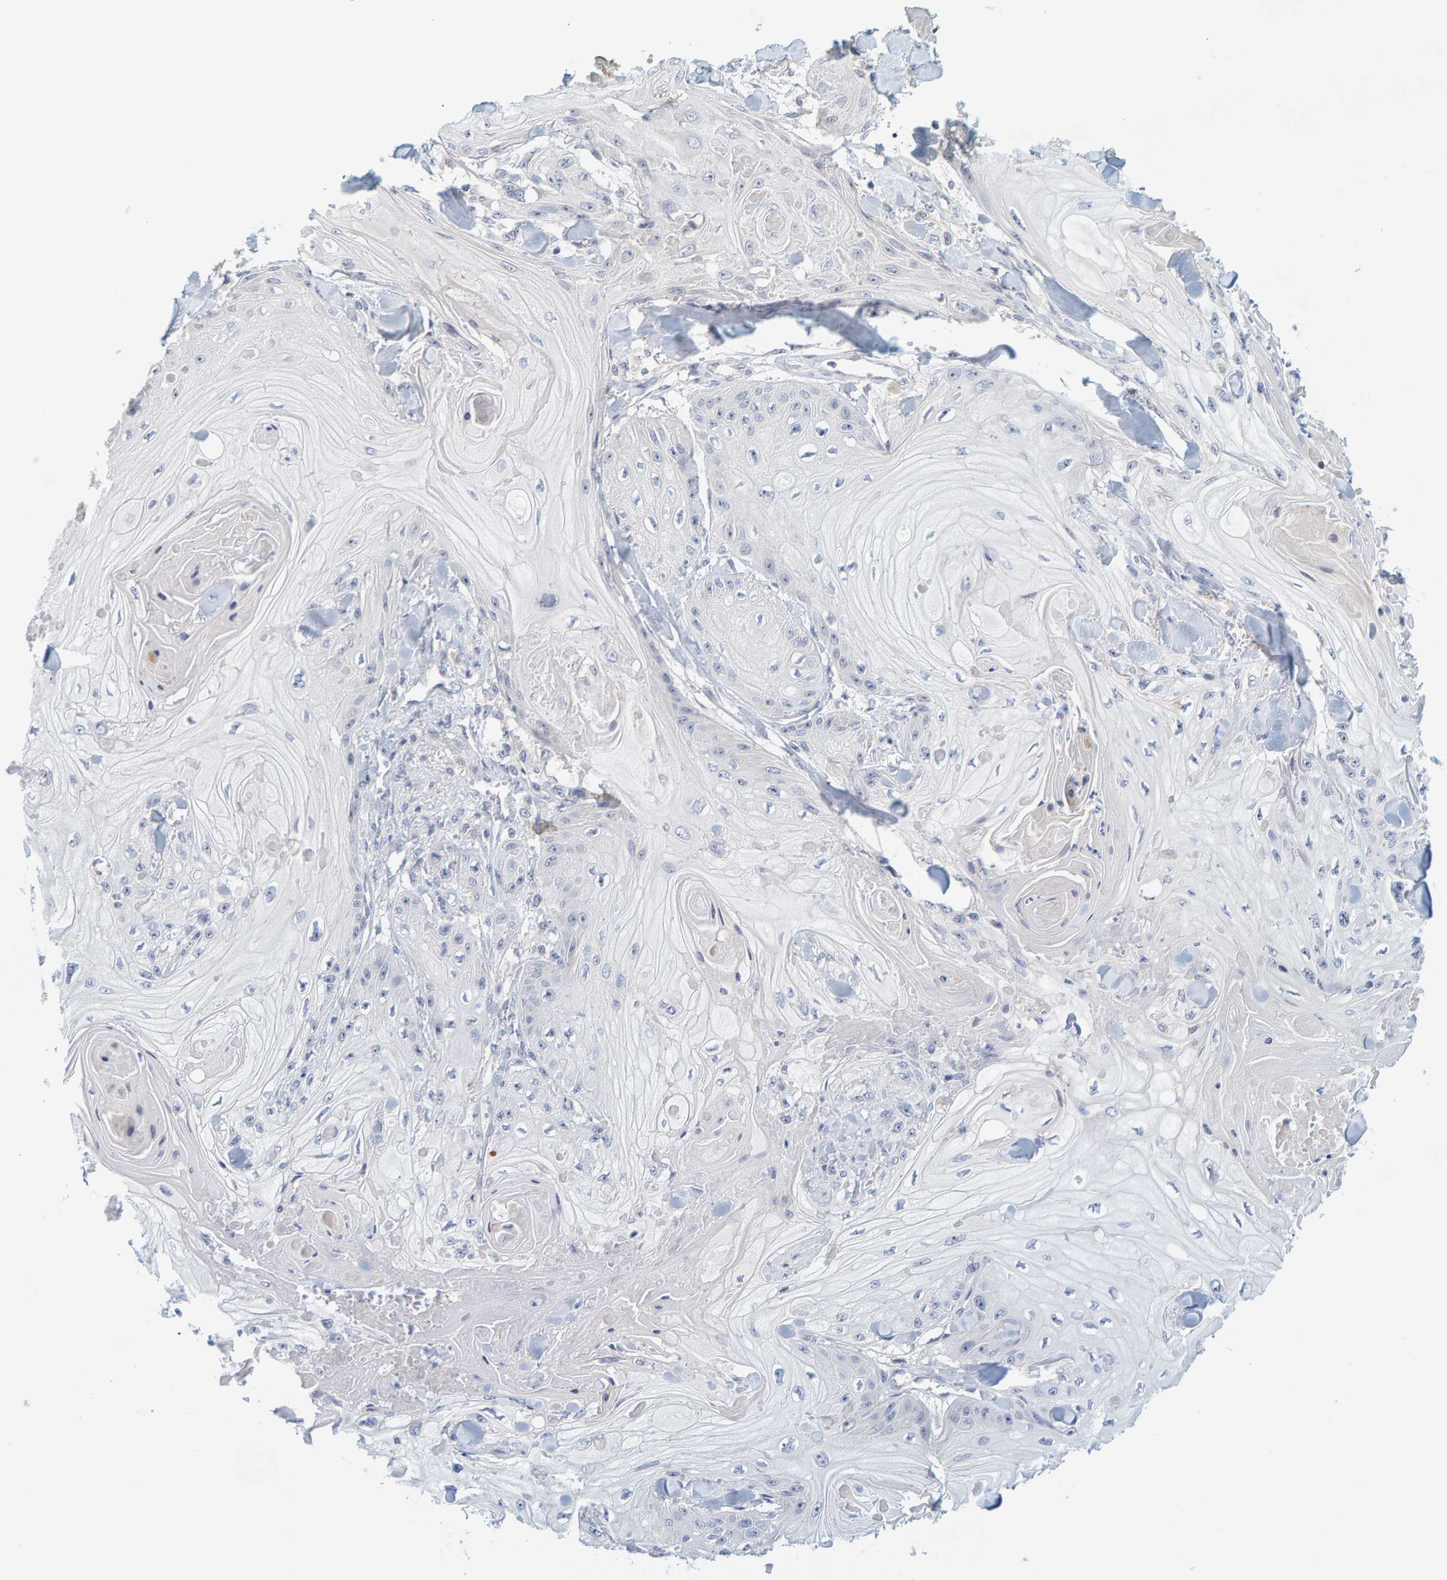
{"staining": {"intensity": "negative", "quantity": "none", "location": "none"}, "tissue": "skin cancer", "cell_type": "Tumor cells", "image_type": "cancer", "snomed": [{"axis": "morphology", "description": "Squamous cell carcinoma, NOS"}, {"axis": "topography", "description": "Skin"}], "caption": "Skin cancer (squamous cell carcinoma) stained for a protein using immunohistochemistry (IHC) displays no staining tumor cells.", "gene": "ZNF77", "patient": {"sex": "male", "age": 74}}